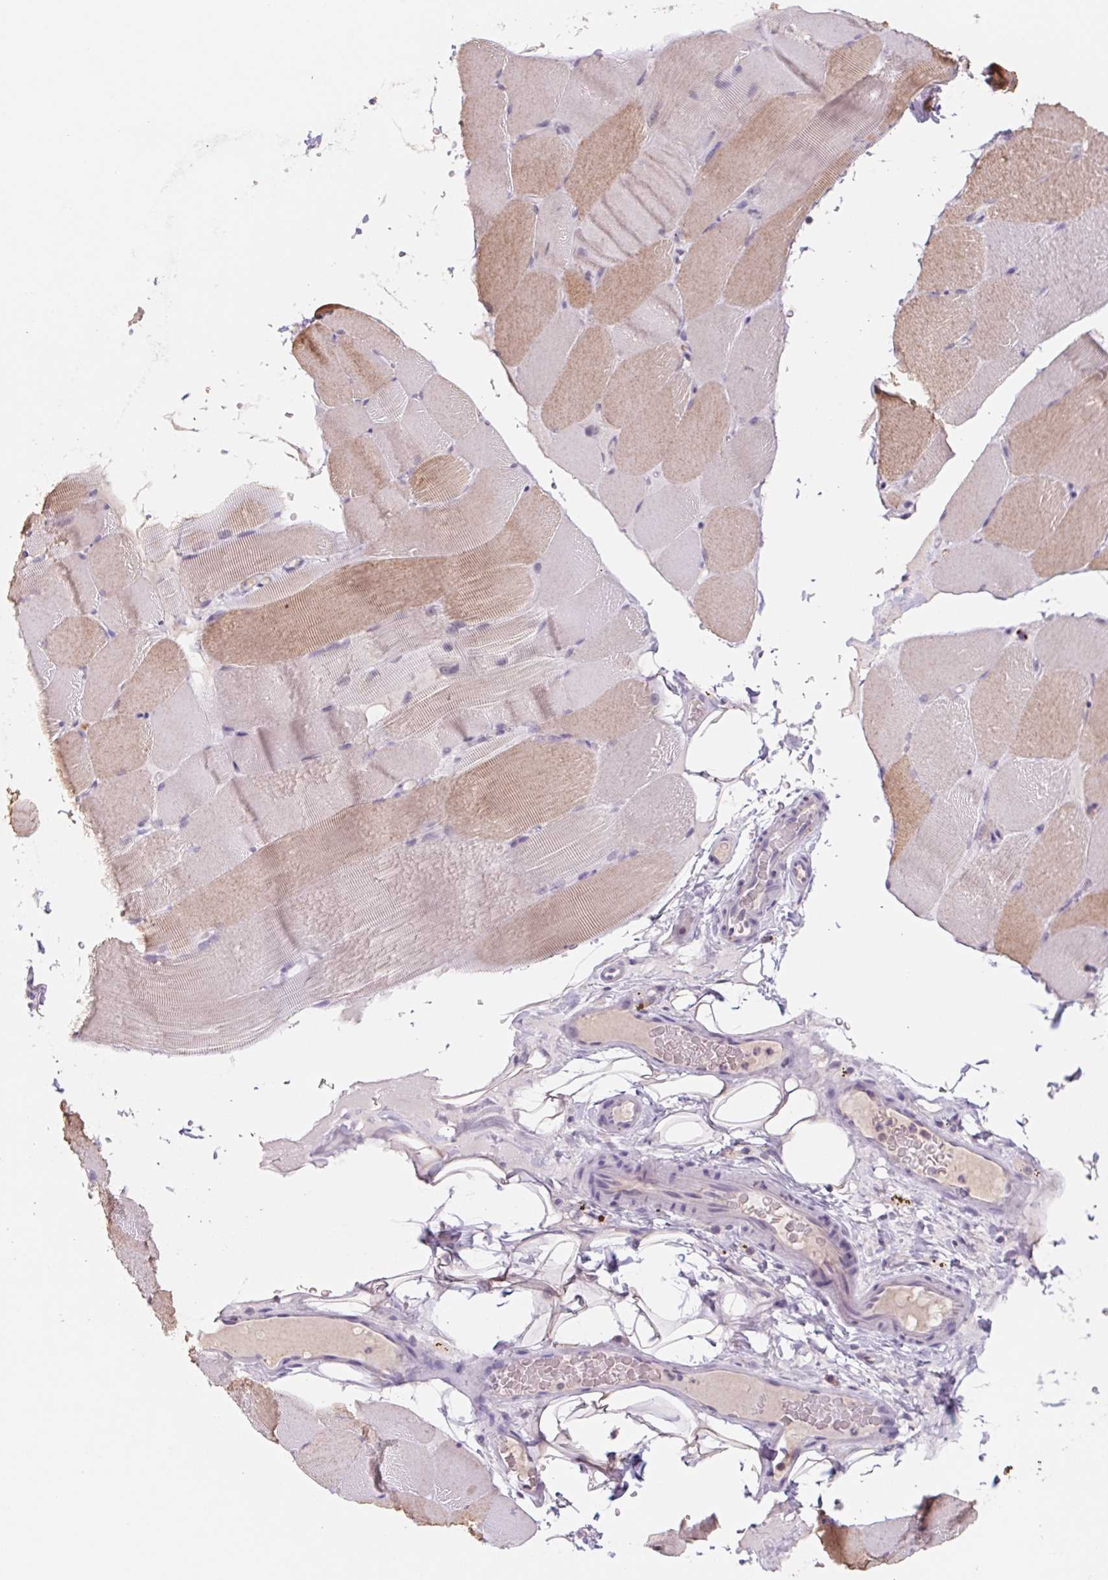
{"staining": {"intensity": "weak", "quantity": "25%-75%", "location": "cytoplasmic/membranous"}, "tissue": "skeletal muscle", "cell_type": "Myocytes", "image_type": "normal", "snomed": [{"axis": "morphology", "description": "Normal tissue, NOS"}, {"axis": "topography", "description": "Skeletal muscle"}], "caption": "Immunohistochemistry (IHC) histopathology image of normal human skeletal muscle stained for a protein (brown), which shows low levels of weak cytoplasmic/membranous staining in about 25%-75% of myocytes.", "gene": "PNMA8B", "patient": {"sex": "female", "age": 37}}